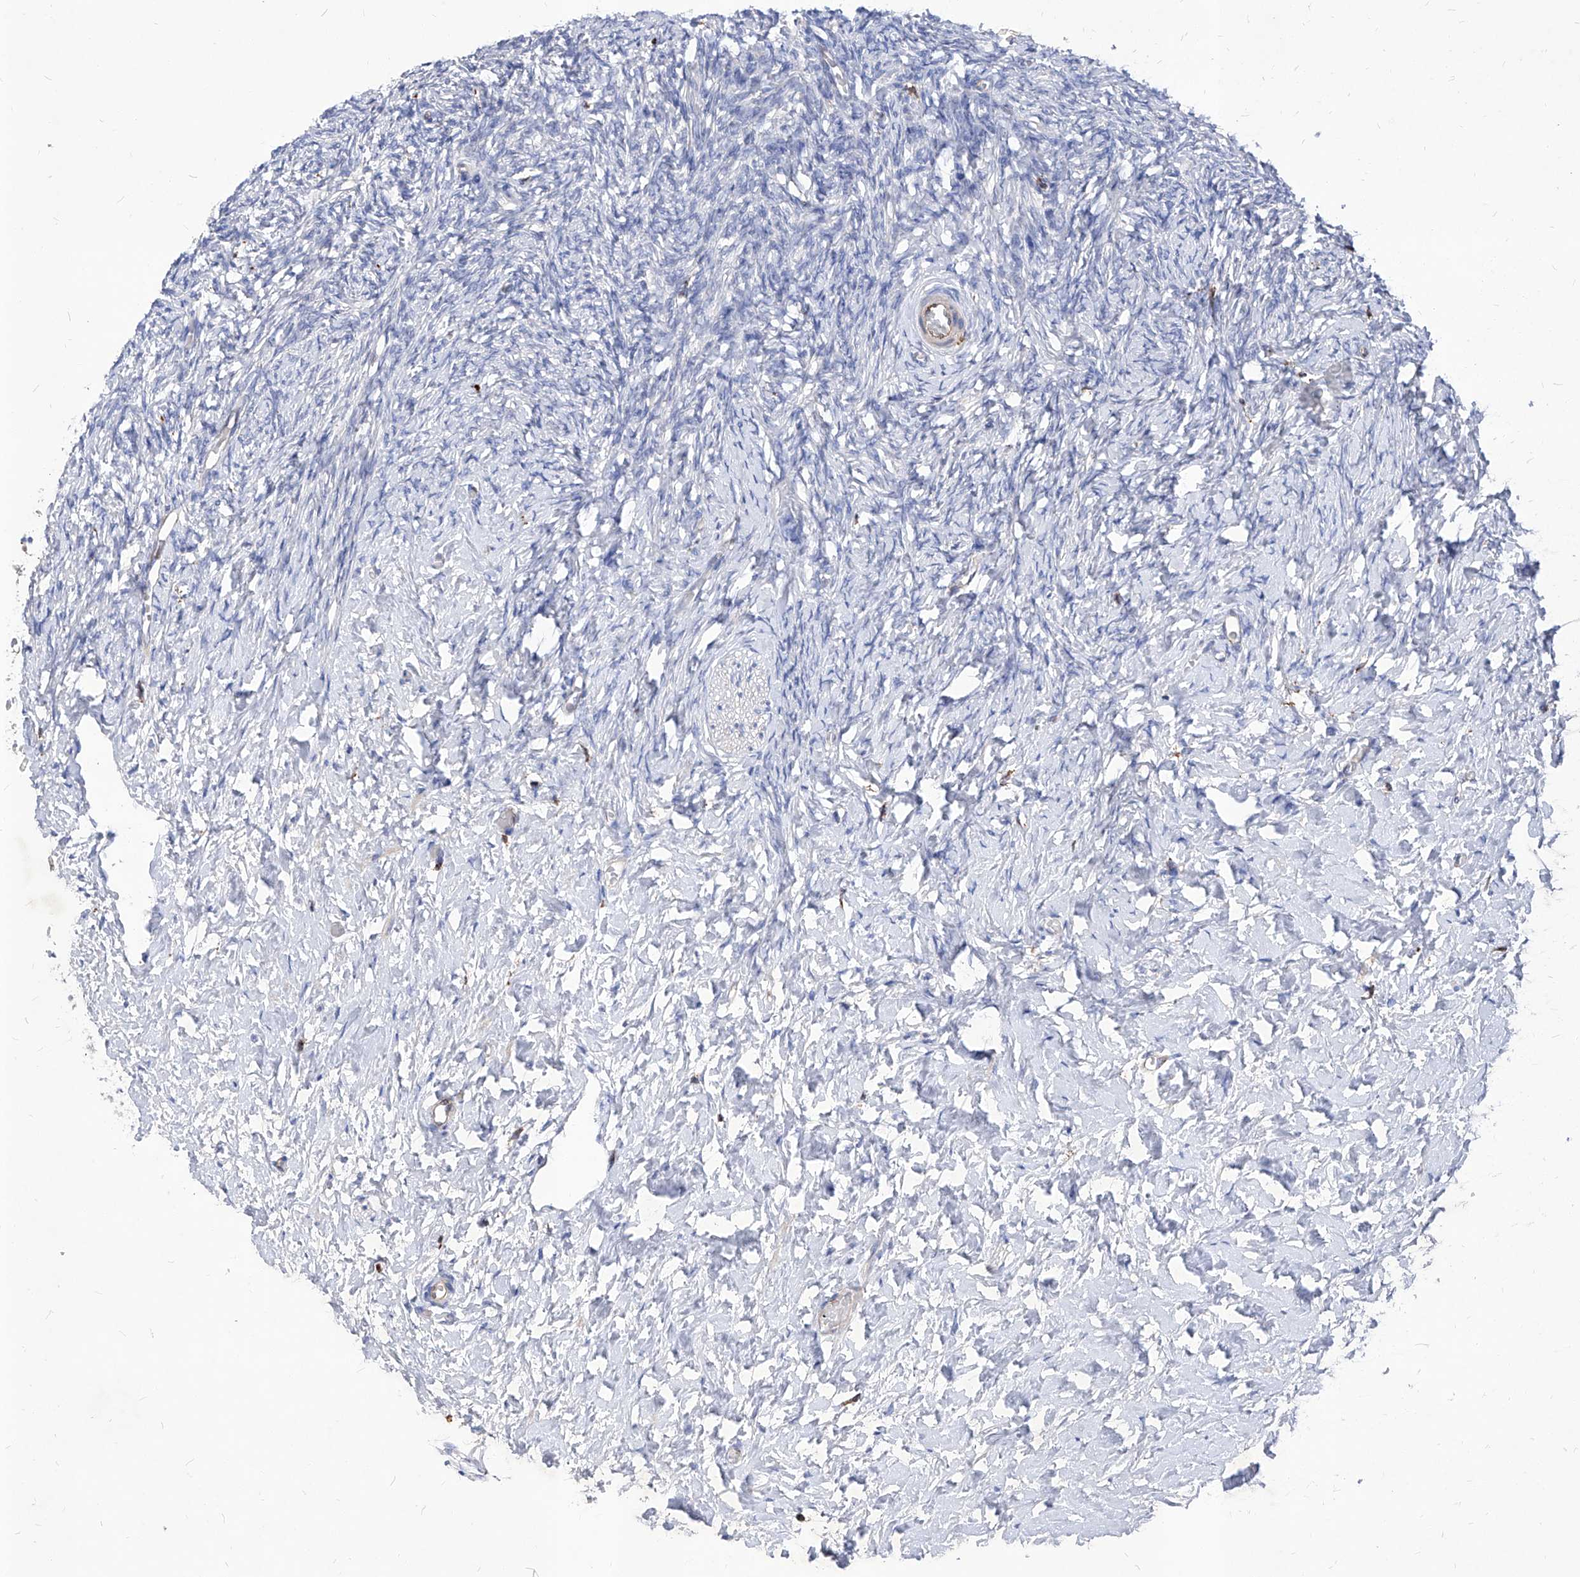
{"staining": {"intensity": "negative", "quantity": "none", "location": "none"}, "tissue": "ovary", "cell_type": "Ovarian stroma cells", "image_type": "normal", "snomed": [{"axis": "morphology", "description": "Normal tissue, NOS"}, {"axis": "topography", "description": "Ovary"}], "caption": "Human ovary stained for a protein using immunohistochemistry (IHC) displays no staining in ovarian stroma cells.", "gene": "UBOX5", "patient": {"sex": "female", "age": 27}}